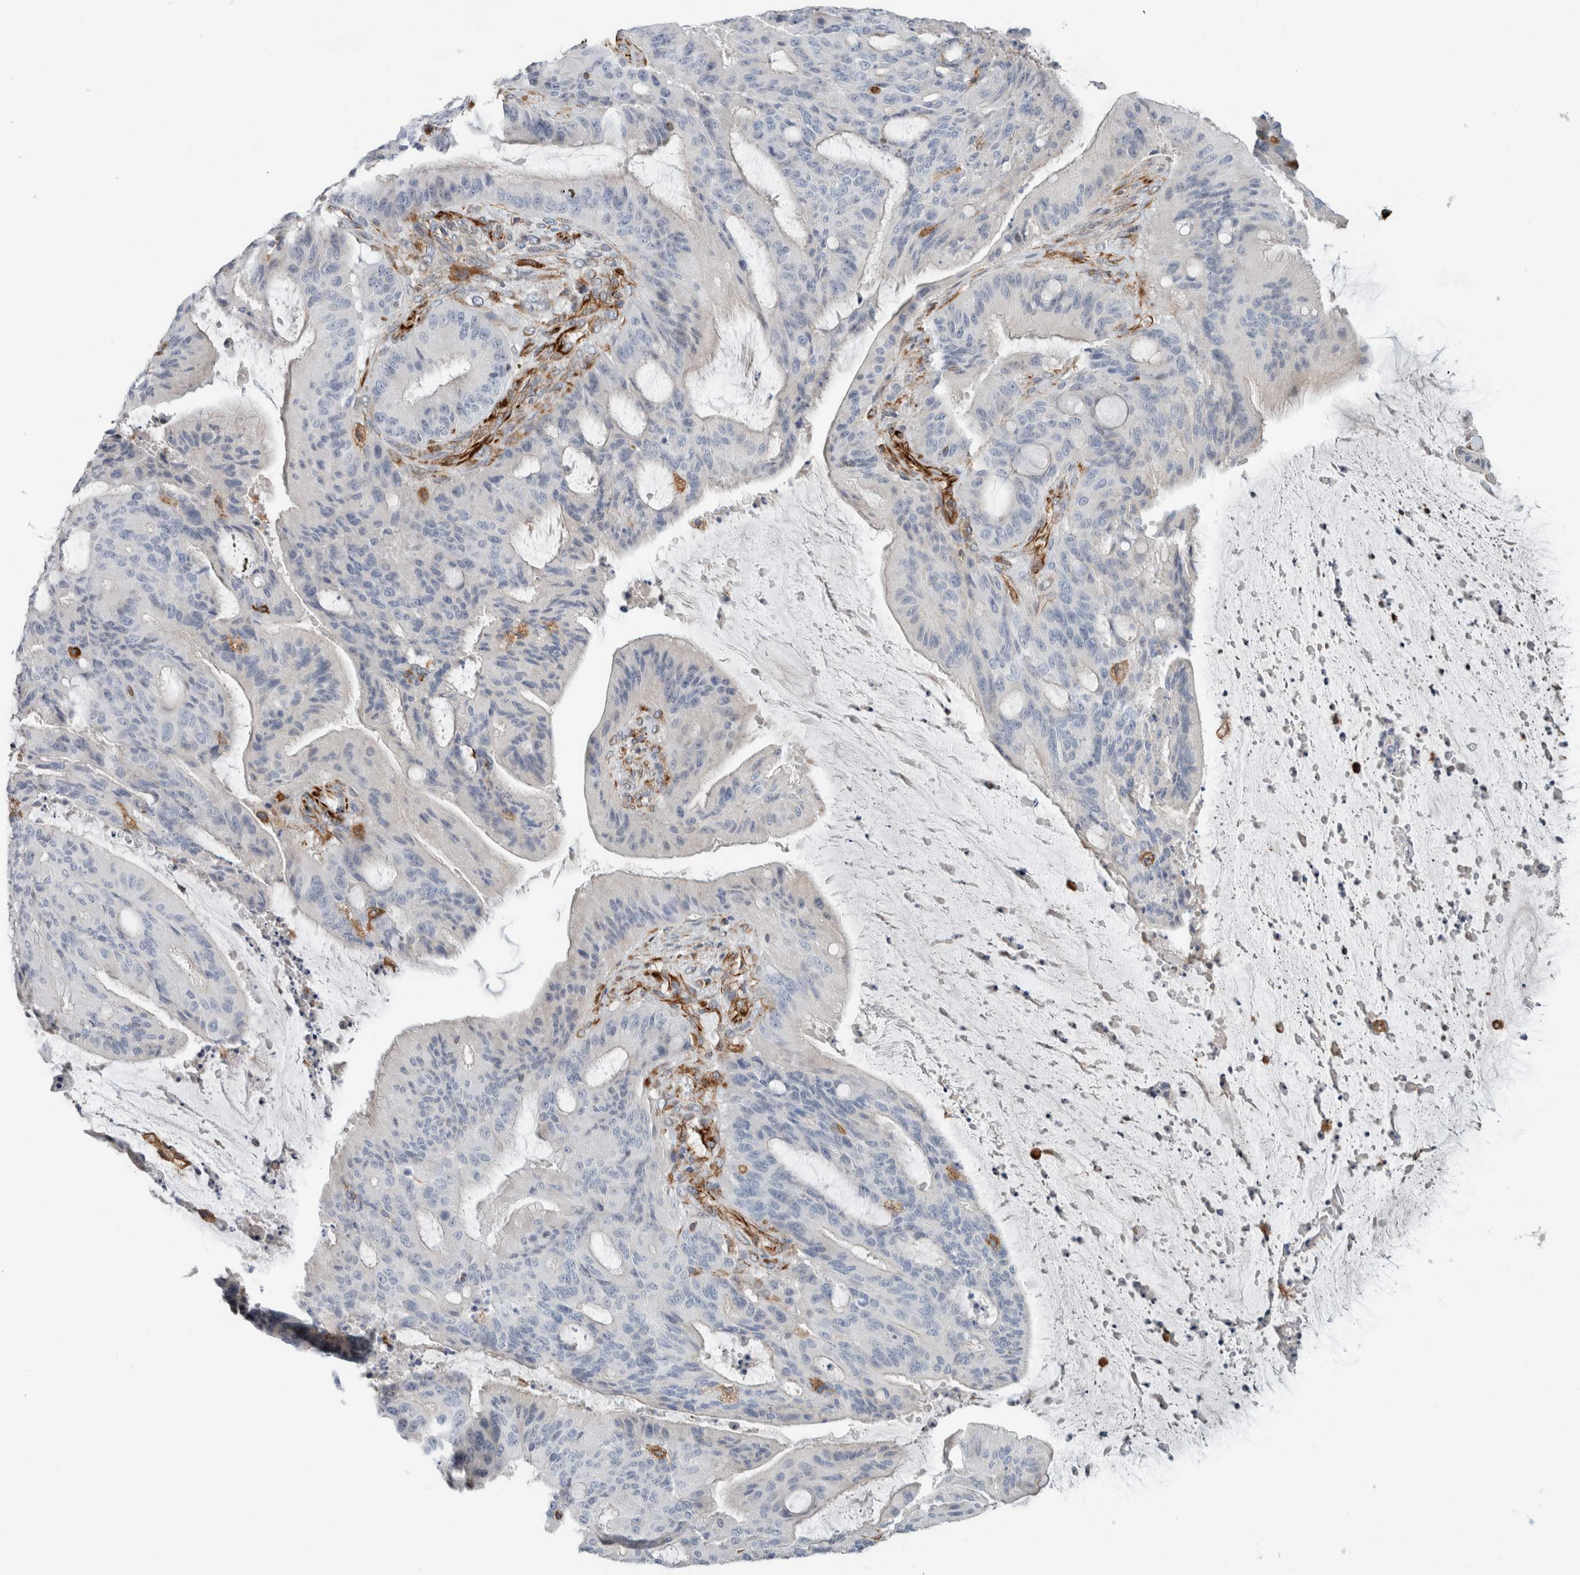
{"staining": {"intensity": "negative", "quantity": "none", "location": "none"}, "tissue": "liver cancer", "cell_type": "Tumor cells", "image_type": "cancer", "snomed": [{"axis": "morphology", "description": "Normal tissue, NOS"}, {"axis": "morphology", "description": "Cholangiocarcinoma"}, {"axis": "topography", "description": "Liver"}, {"axis": "topography", "description": "Peripheral nerve tissue"}], "caption": "Tumor cells show no significant protein positivity in cholangiocarcinoma (liver).", "gene": "LY86", "patient": {"sex": "female", "age": 73}}